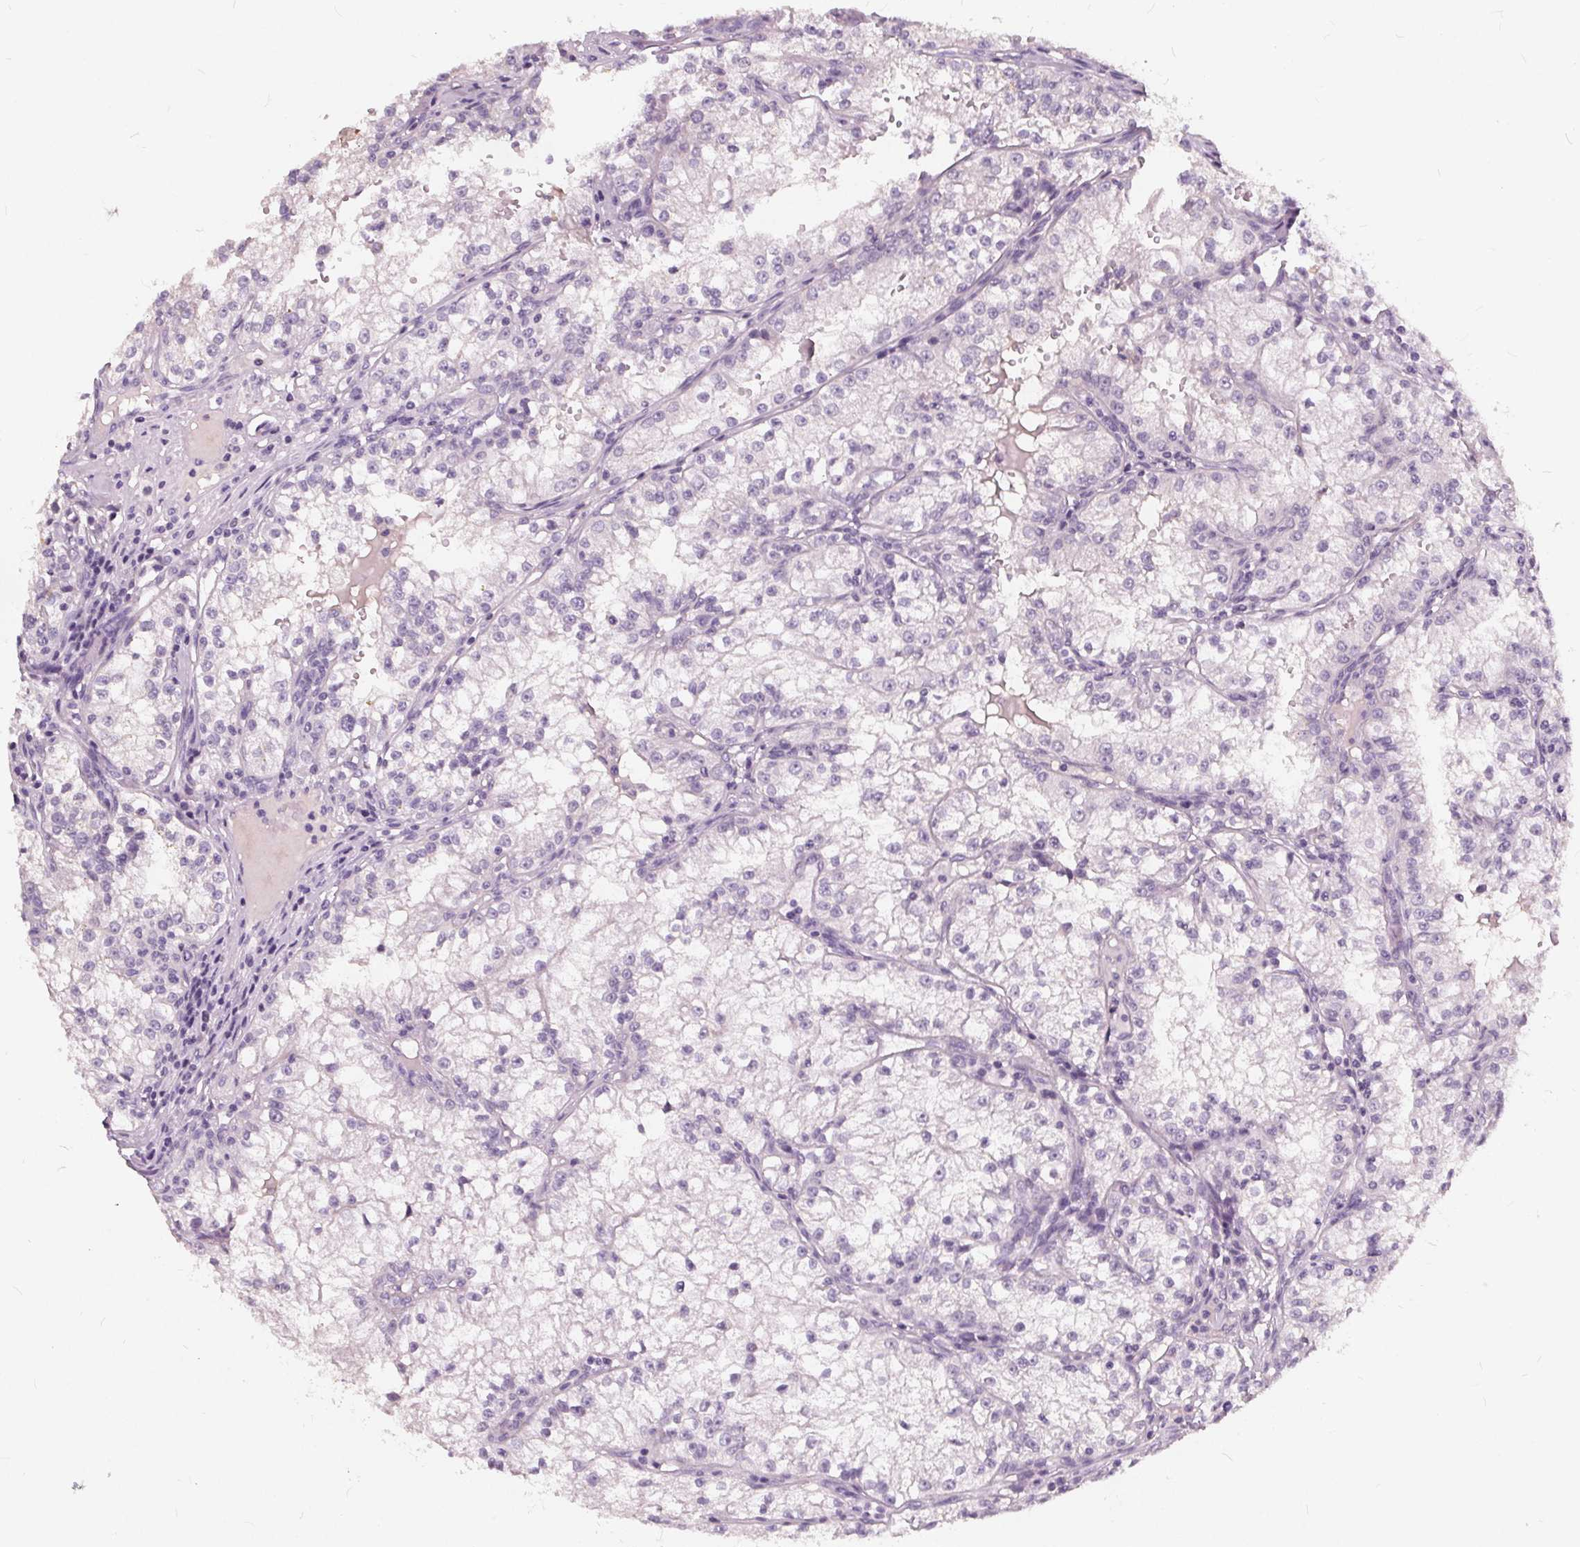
{"staining": {"intensity": "negative", "quantity": "none", "location": "none"}, "tissue": "renal cancer", "cell_type": "Tumor cells", "image_type": "cancer", "snomed": [{"axis": "morphology", "description": "Adenocarcinoma, NOS"}, {"axis": "topography", "description": "Kidney"}], "caption": "Tumor cells show no significant staining in renal adenocarcinoma. (IHC, brightfield microscopy, high magnification).", "gene": "PLA2G2E", "patient": {"sex": "male", "age": 36}}